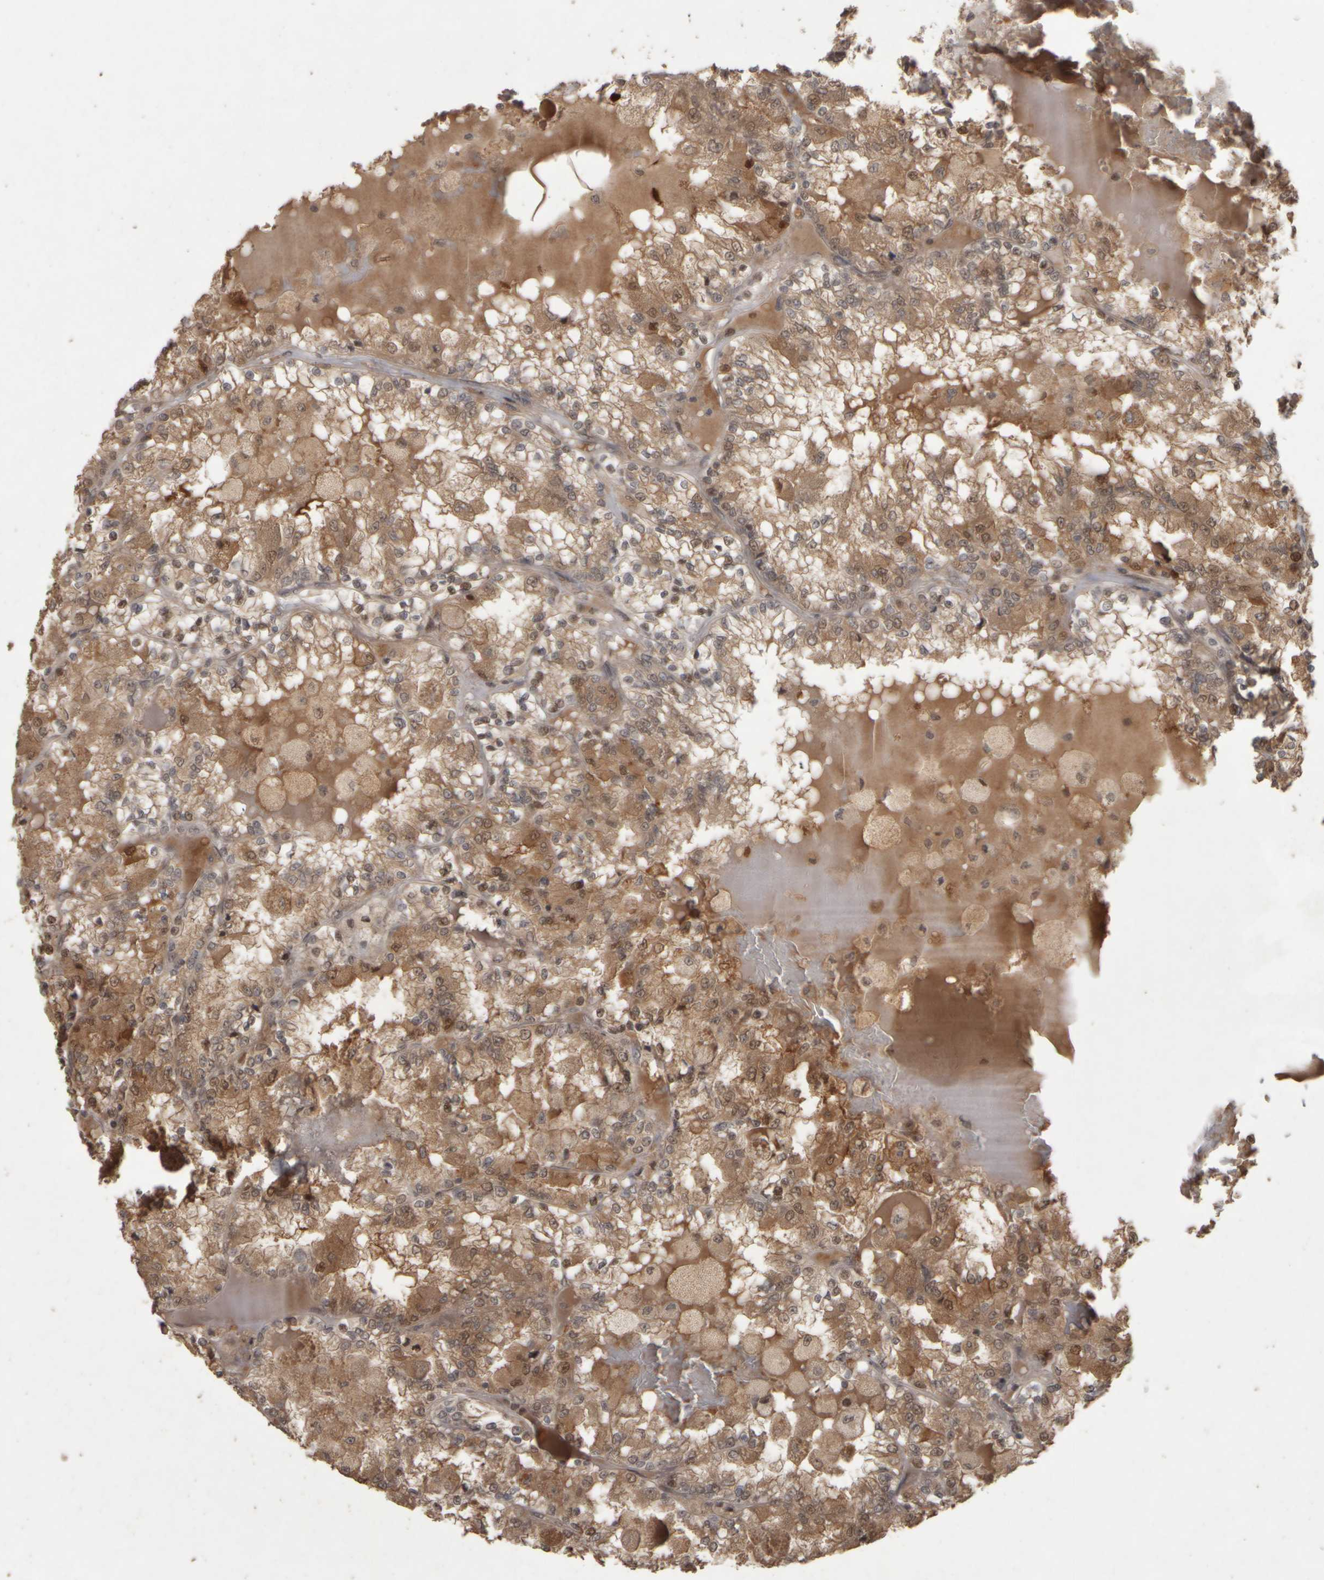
{"staining": {"intensity": "moderate", "quantity": ">75%", "location": "cytoplasmic/membranous,nuclear"}, "tissue": "renal cancer", "cell_type": "Tumor cells", "image_type": "cancer", "snomed": [{"axis": "morphology", "description": "Adenocarcinoma, NOS"}, {"axis": "topography", "description": "Kidney"}], "caption": "Approximately >75% of tumor cells in human adenocarcinoma (renal) reveal moderate cytoplasmic/membranous and nuclear protein positivity as visualized by brown immunohistochemical staining.", "gene": "ACO1", "patient": {"sex": "female", "age": 56}}